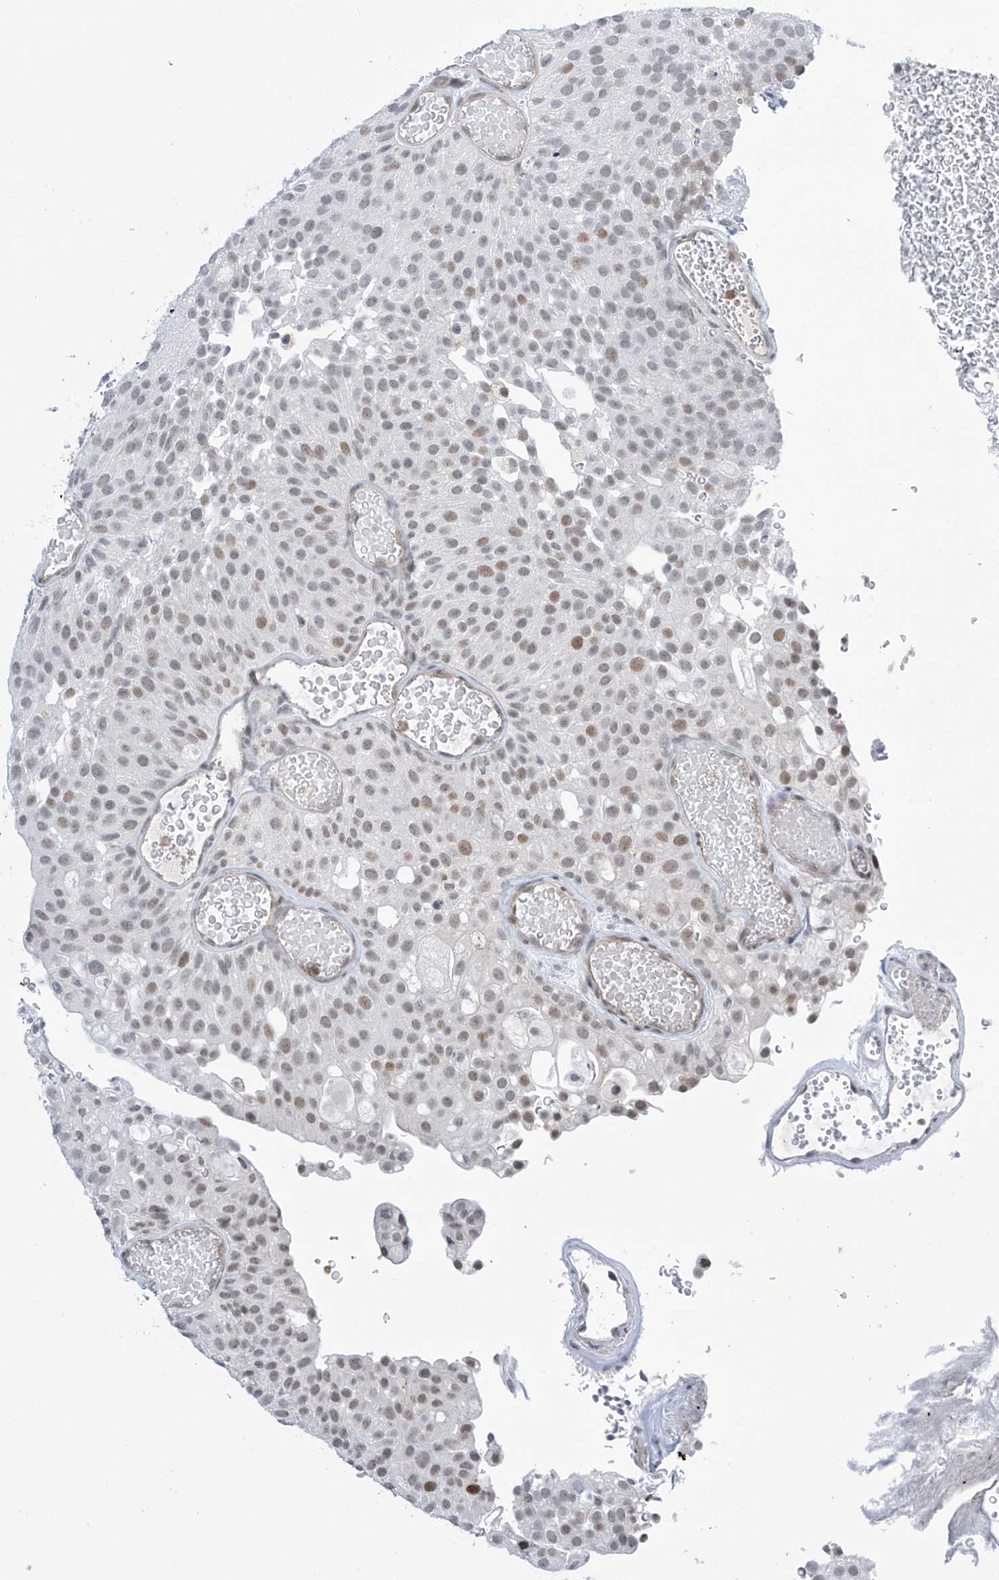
{"staining": {"intensity": "moderate", "quantity": "<25%", "location": "nuclear"}, "tissue": "urothelial cancer", "cell_type": "Tumor cells", "image_type": "cancer", "snomed": [{"axis": "morphology", "description": "Urothelial carcinoma, Low grade"}, {"axis": "topography", "description": "Urinary bladder"}], "caption": "The photomicrograph demonstrates a brown stain indicating the presence of a protein in the nuclear of tumor cells in urothelial cancer.", "gene": "MSL3", "patient": {"sex": "male", "age": 78}}